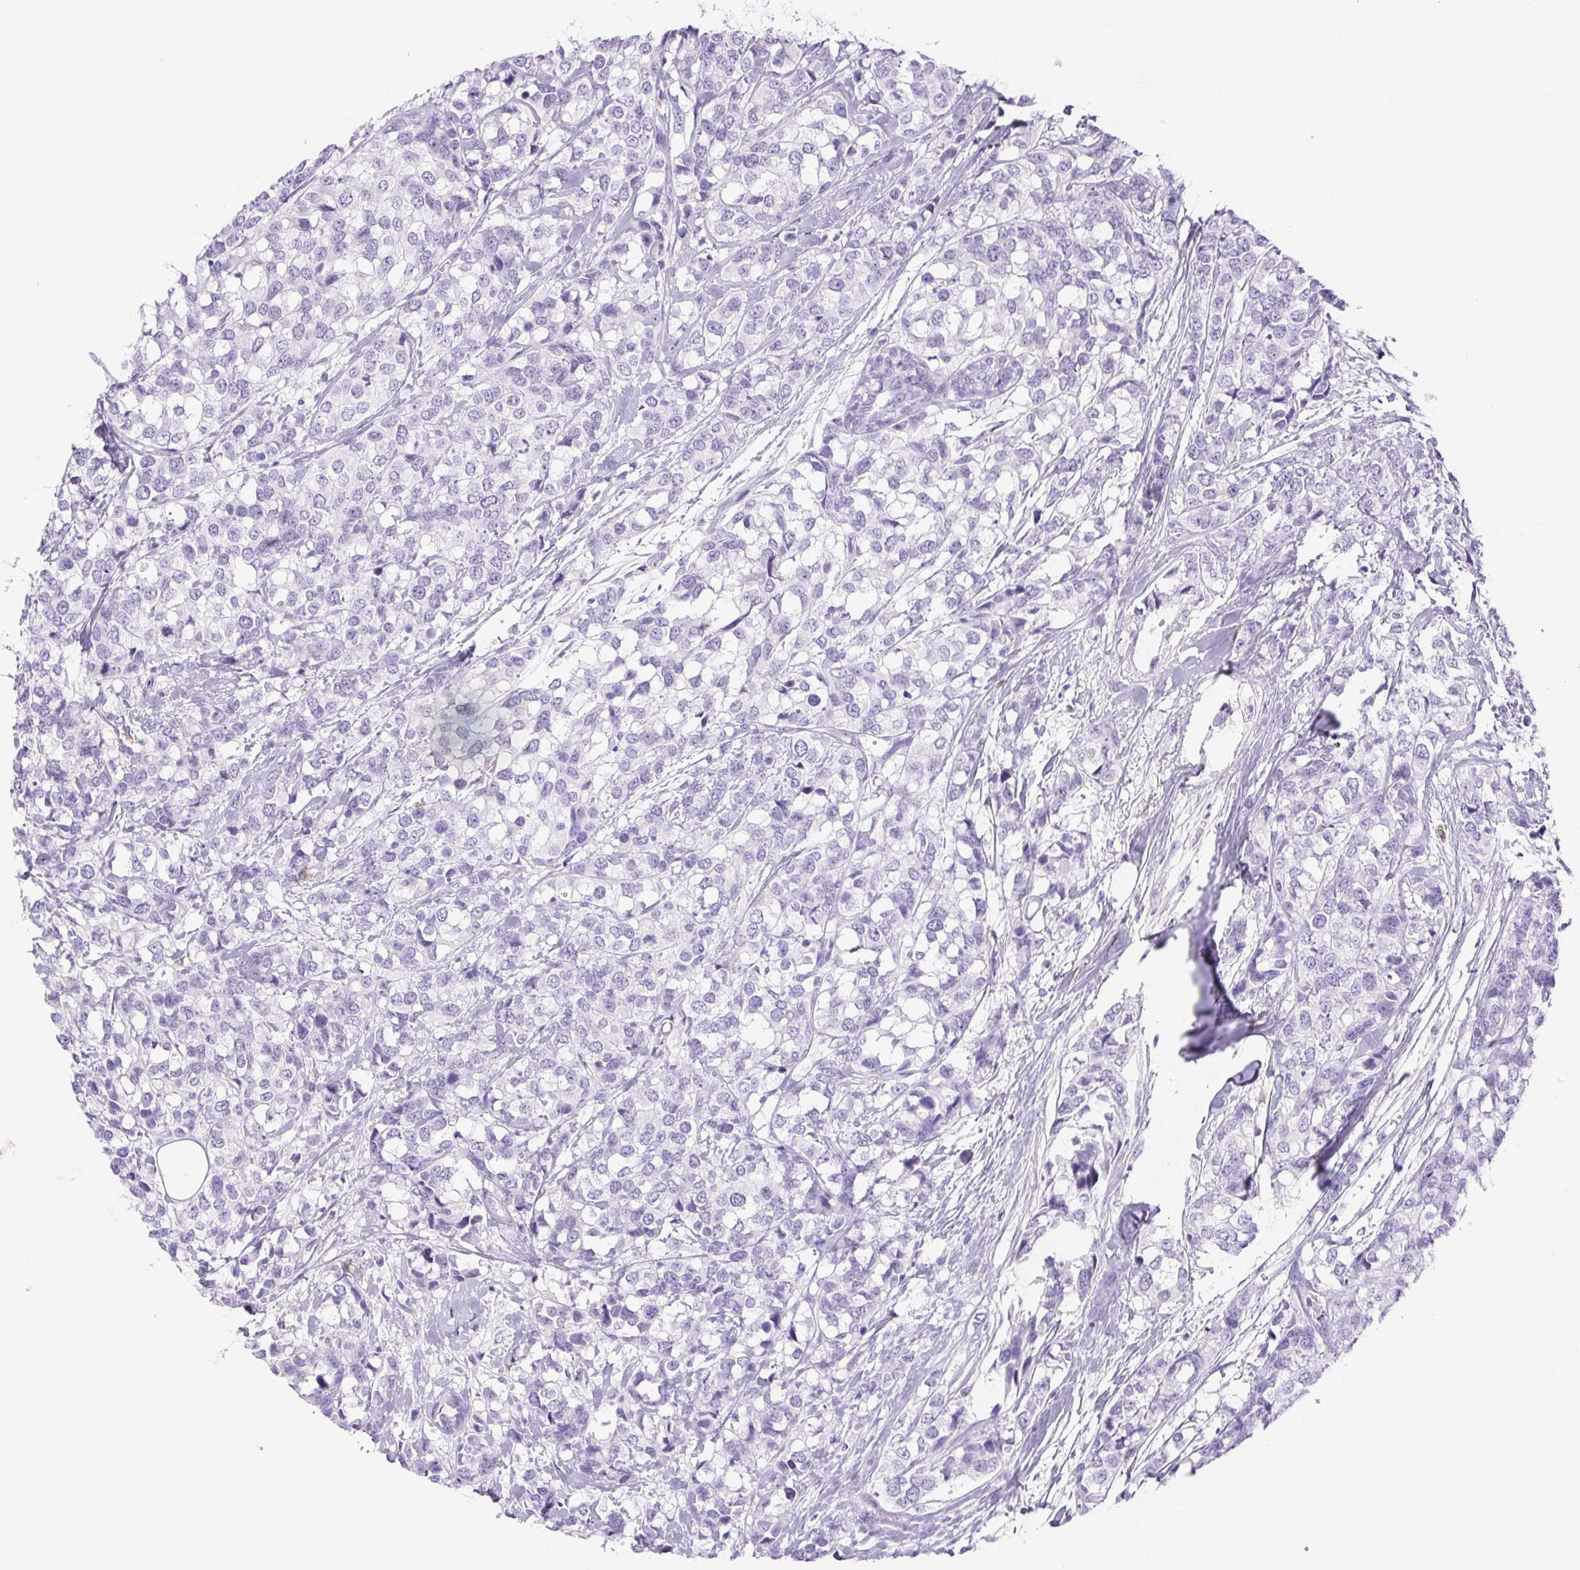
{"staining": {"intensity": "negative", "quantity": "none", "location": "none"}, "tissue": "breast cancer", "cell_type": "Tumor cells", "image_type": "cancer", "snomed": [{"axis": "morphology", "description": "Lobular carcinoma"}, {"axis": "topography", "description": "Breast"}], "caption": "Breast cancer was stained to show a protein in brown. There is no significant expression in tumor cells.", "gene": "PAPPA2", "patient": {"sex": "female", "age": 59}}